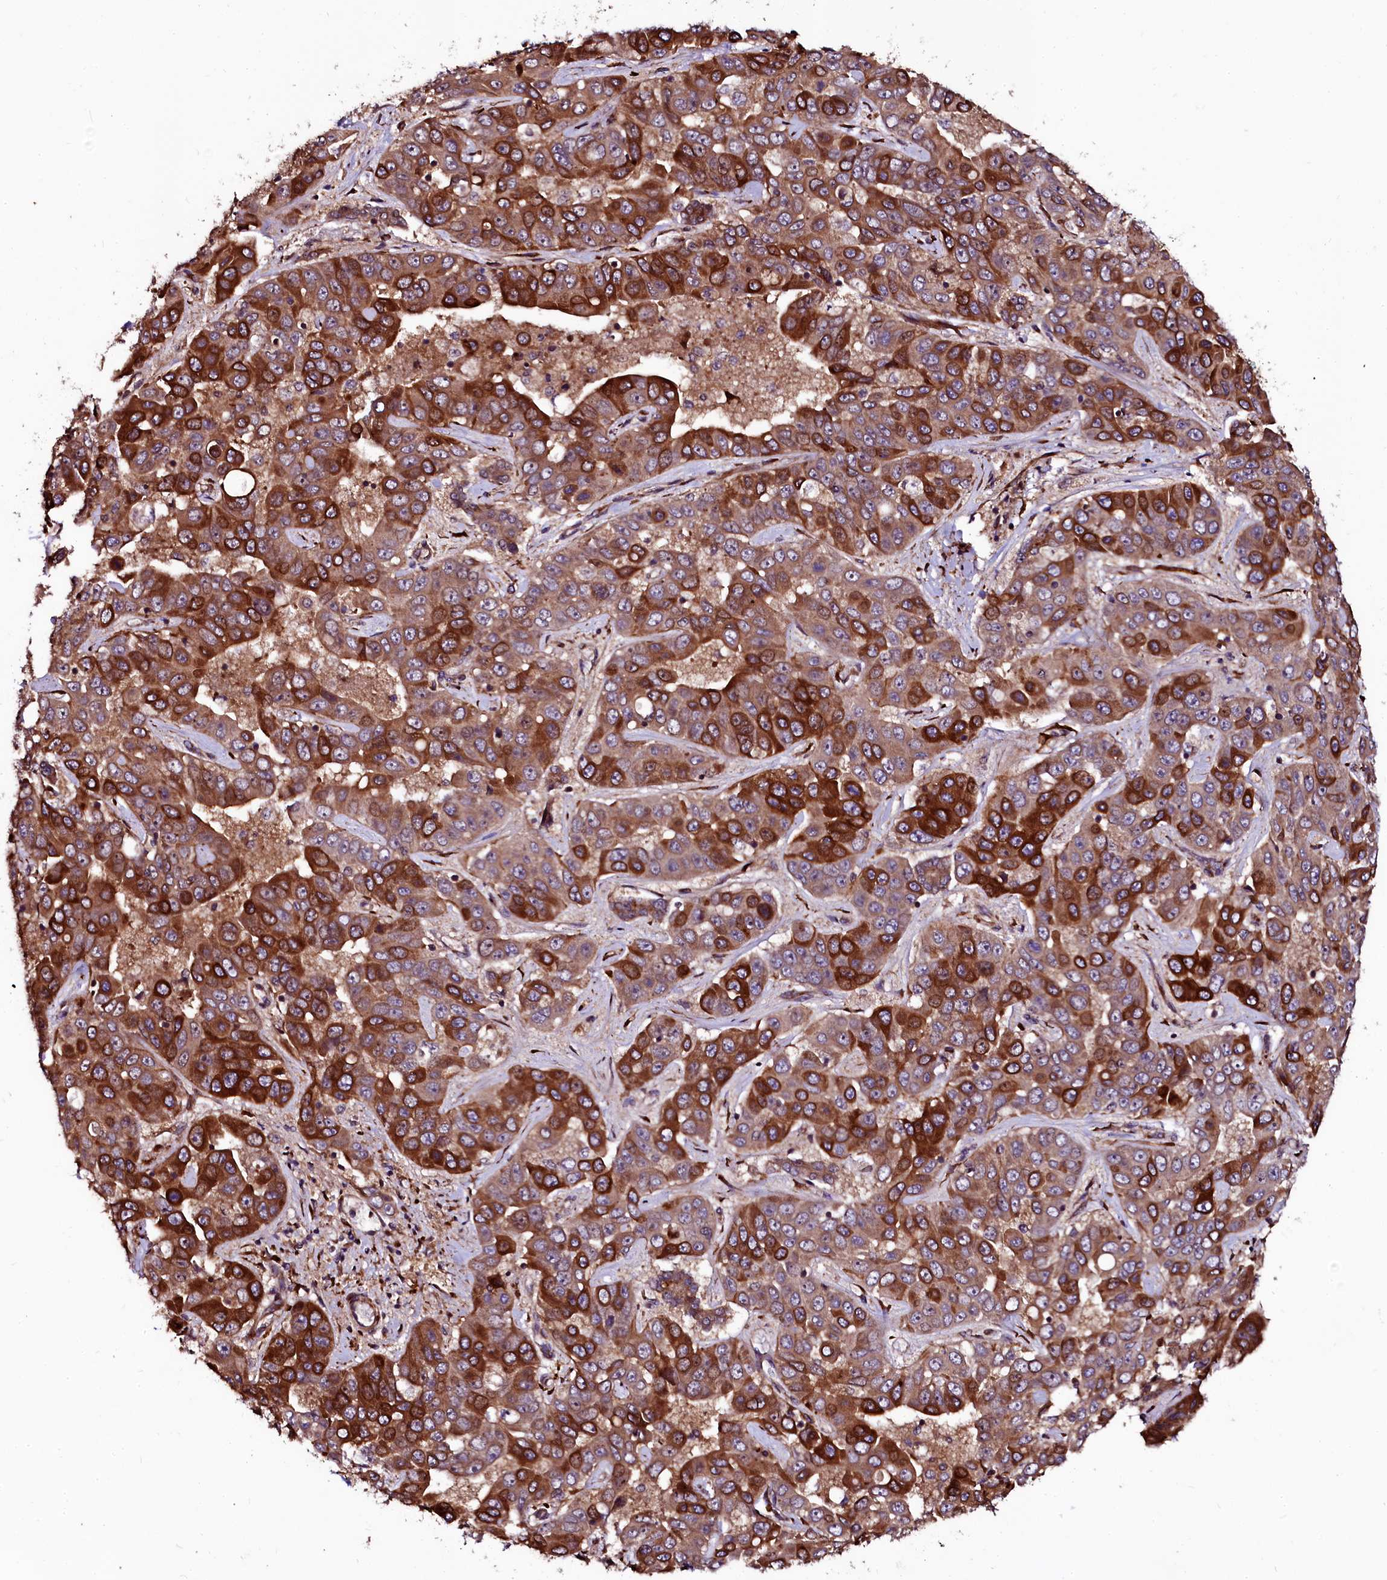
{"staining": {"intensity": "strong", "quantity": ">75%", "location": "cytoplasmic/membranous"}, "tissue": "liver cancer", "cell_type": "Tumor cells", "image_type": "cancer", "snomed": [{"axis": "morphology", "description": "Cholangiocarcinoma"}, {"axis": "topography", "description": "Liver"}], "caption": "A photomicrograph of human liver cholangiocarcinoma stained for a protein reveals strong cytoplasmic/membranous brown staining in tumor cells.", "gene": "N4BP1", "patient": {"sex": "female", "age": 52}}